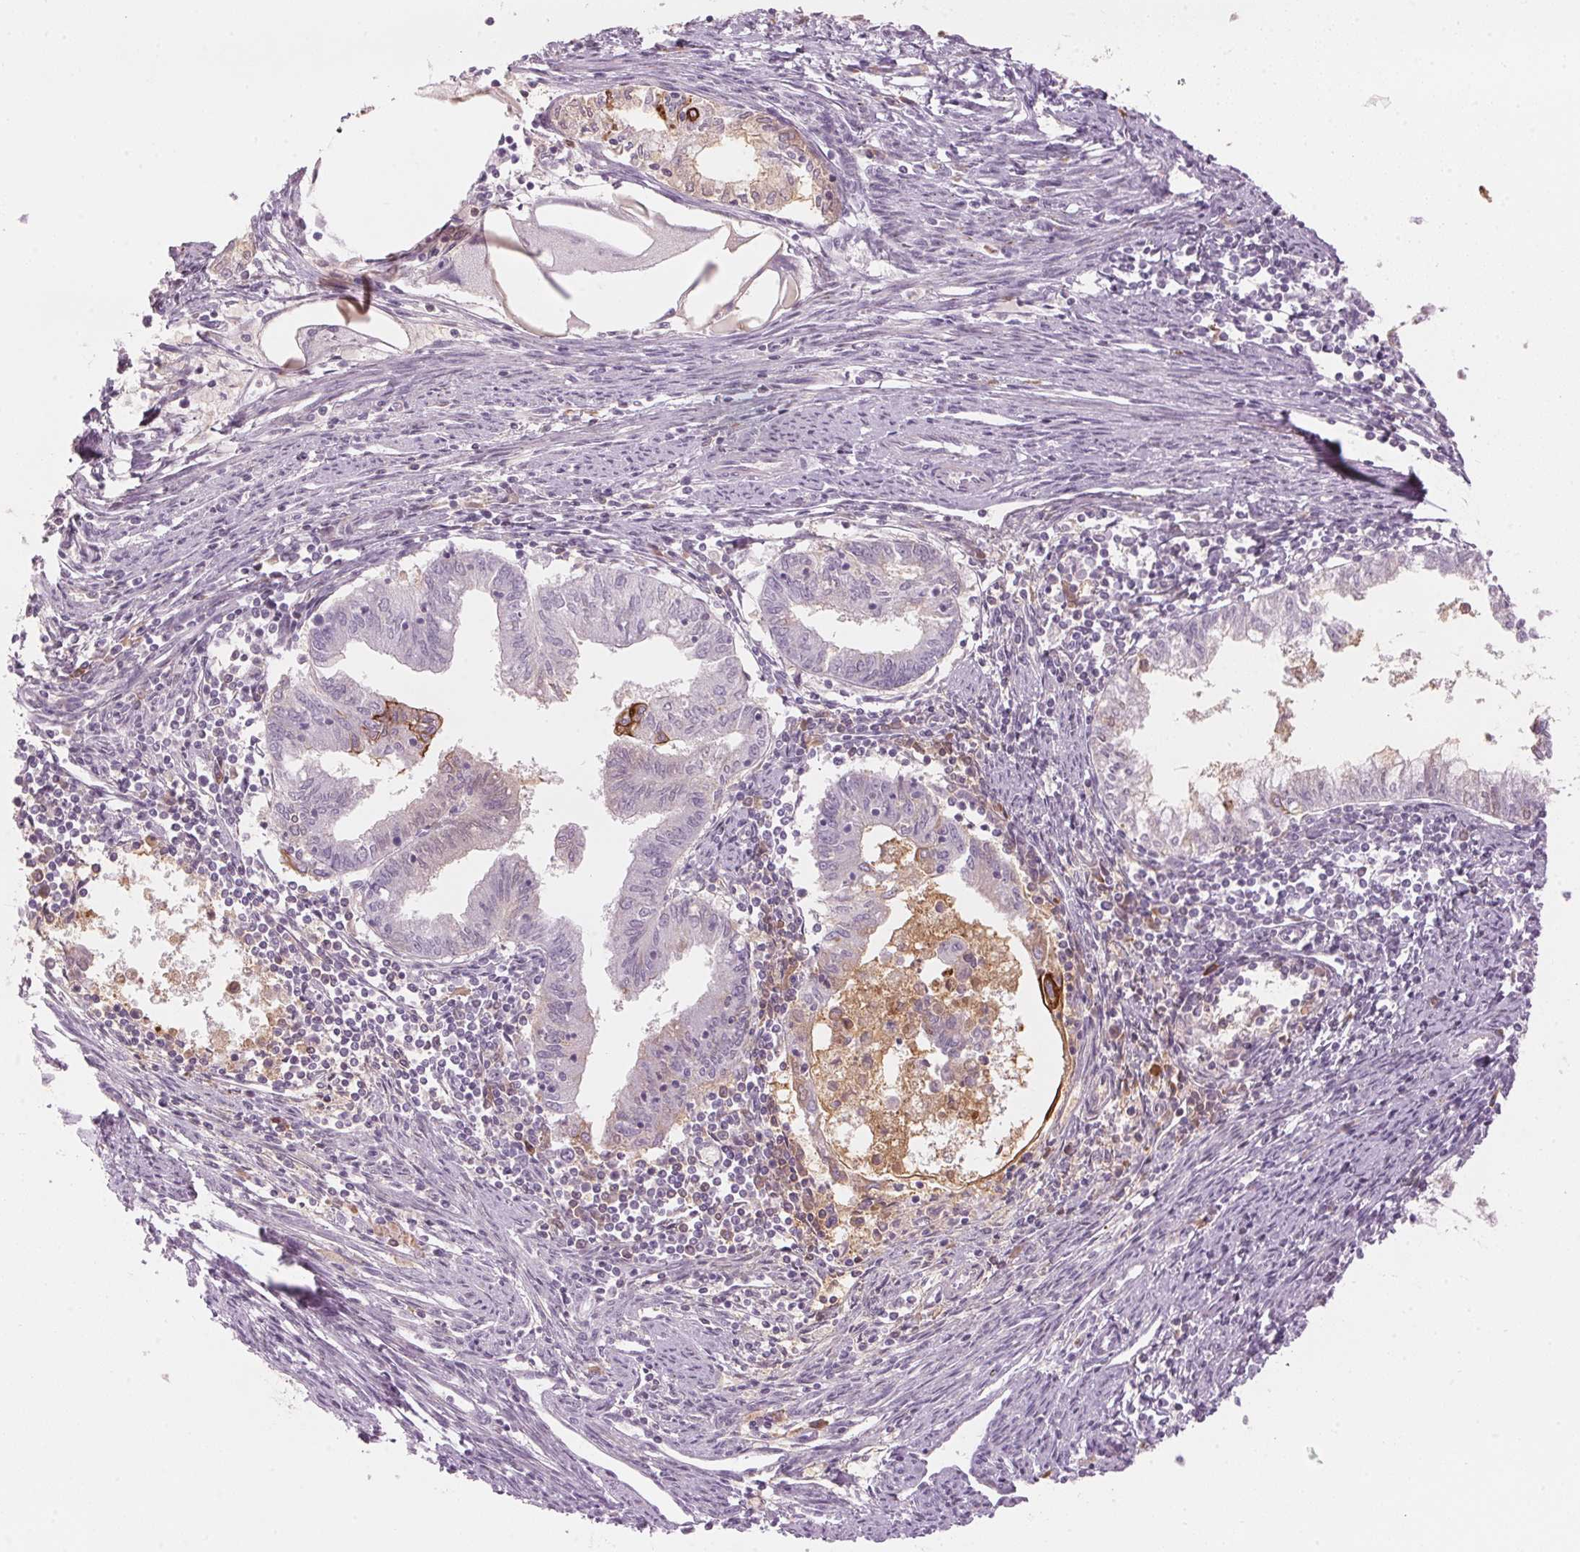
{"staining": {"intensity": "moderate", "quantity": "<25%", "location": "cytoplasmic/membranous"}, "tissue": "endometrial cancer", "cell_type": "Tumor cells", "image_type": "cancer", "snomed": [{"axis": "morphology", "description": "Adenocarcinoma, NOS"}, {"axis": "topography", "description": "Endometrium"}], "caption": "Approximately <25% of tumor cells in endometrial cancer (adenocarcinoma) exhibit moderate cytoplasmic/membranous protein staining as visualized by brown immunohistochemical staining.", "gene": "SCTR", "patient": {"sex": "female", "age": 79}}